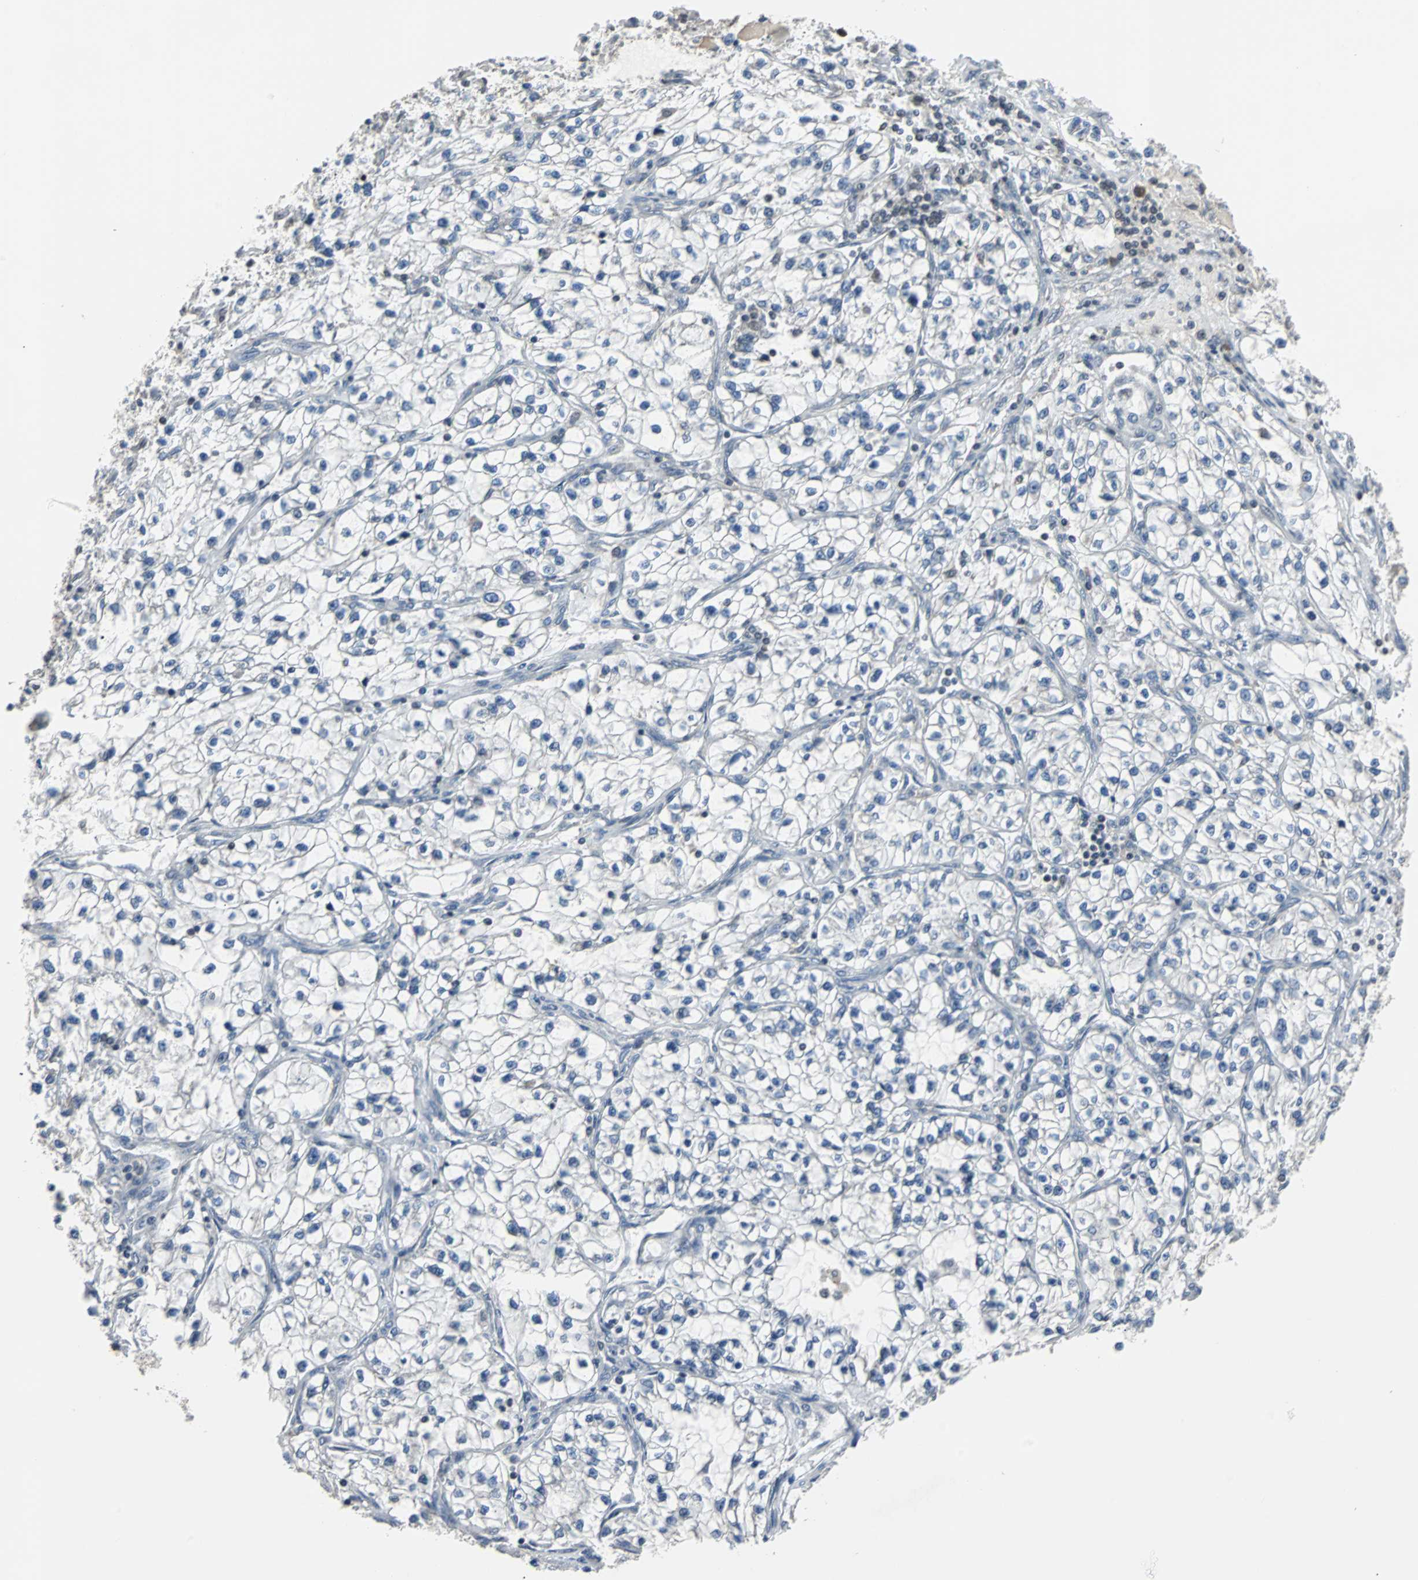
{"staining": {"intensity": "weak", "quantity": "<25%", "location": "nuclear"}, "tissue": "renal cancer", "cell_type": "Tumor cells", "image_type": "cancer", "snomed": [{"axis": "morphology", "description": "Adenocarcinoma, NOS"}, {"axis": "topography", "description": "Kidney"}], "caption": "DAB immunohistochemical staining of adenocarcinoma (renal) shows no significant positivity in tumor cells.", "gene": "TERF2IP", "patient": {"sex": "female", "age": 57}}